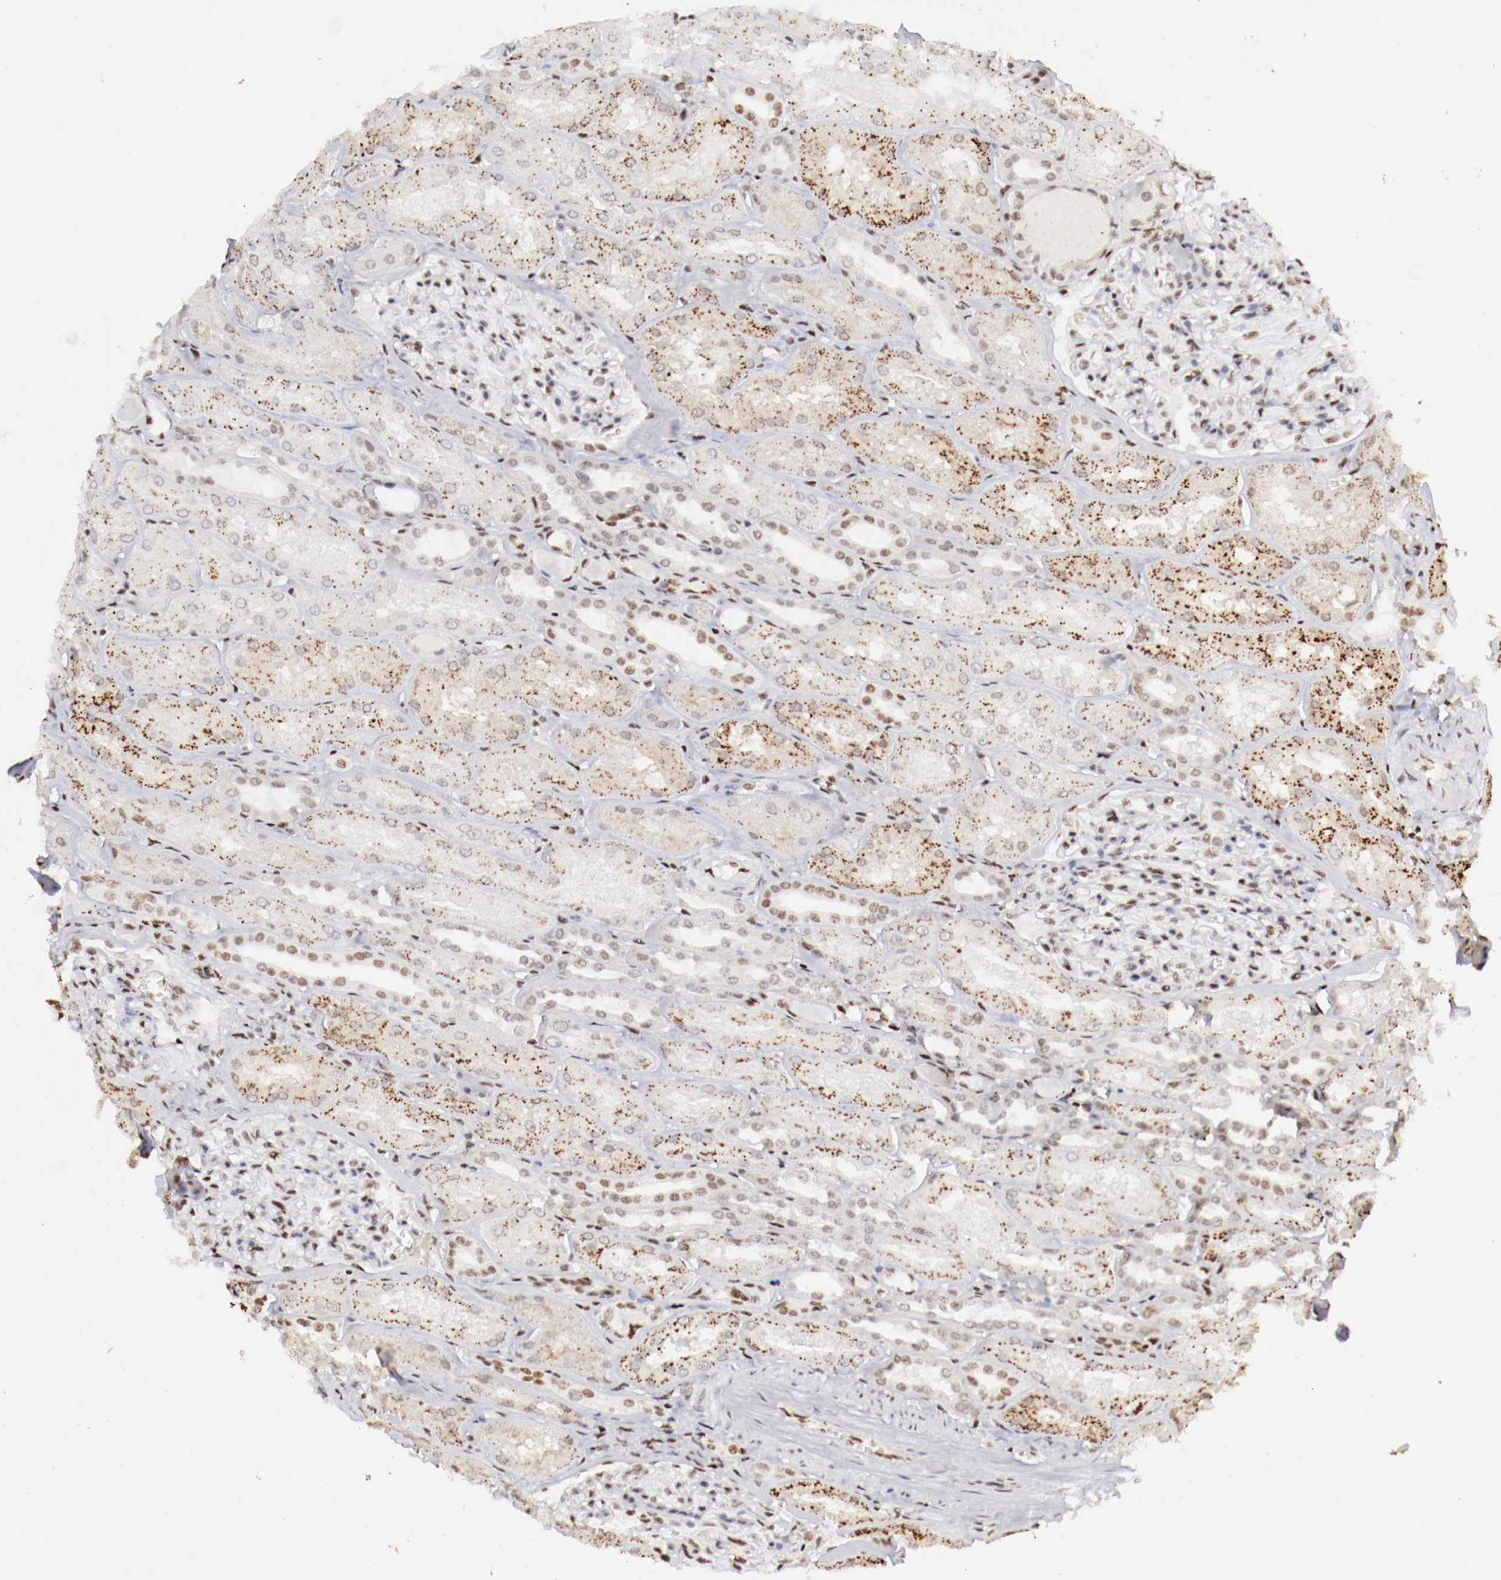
{"staining": {"intensity": "moderate", "quantity": "25%-75%", "location": "nuclear"}, "tissue": "kidney", "cell_type": "Cells in glomeruli", "image_type": "normal", "snomed": [{"axis": "morphology", "description": "Normal tissue, NOS"}, {"axis": "topography", "description": "Kidney"}], "caption": "DAB immunohistochemical staining of unremarkable human kidney shows moderate nuclear protein expression in about 25%-75% of cells in glomeruli.", "gene": "MAX", "patient": {"sex": "male", "age": 61}}